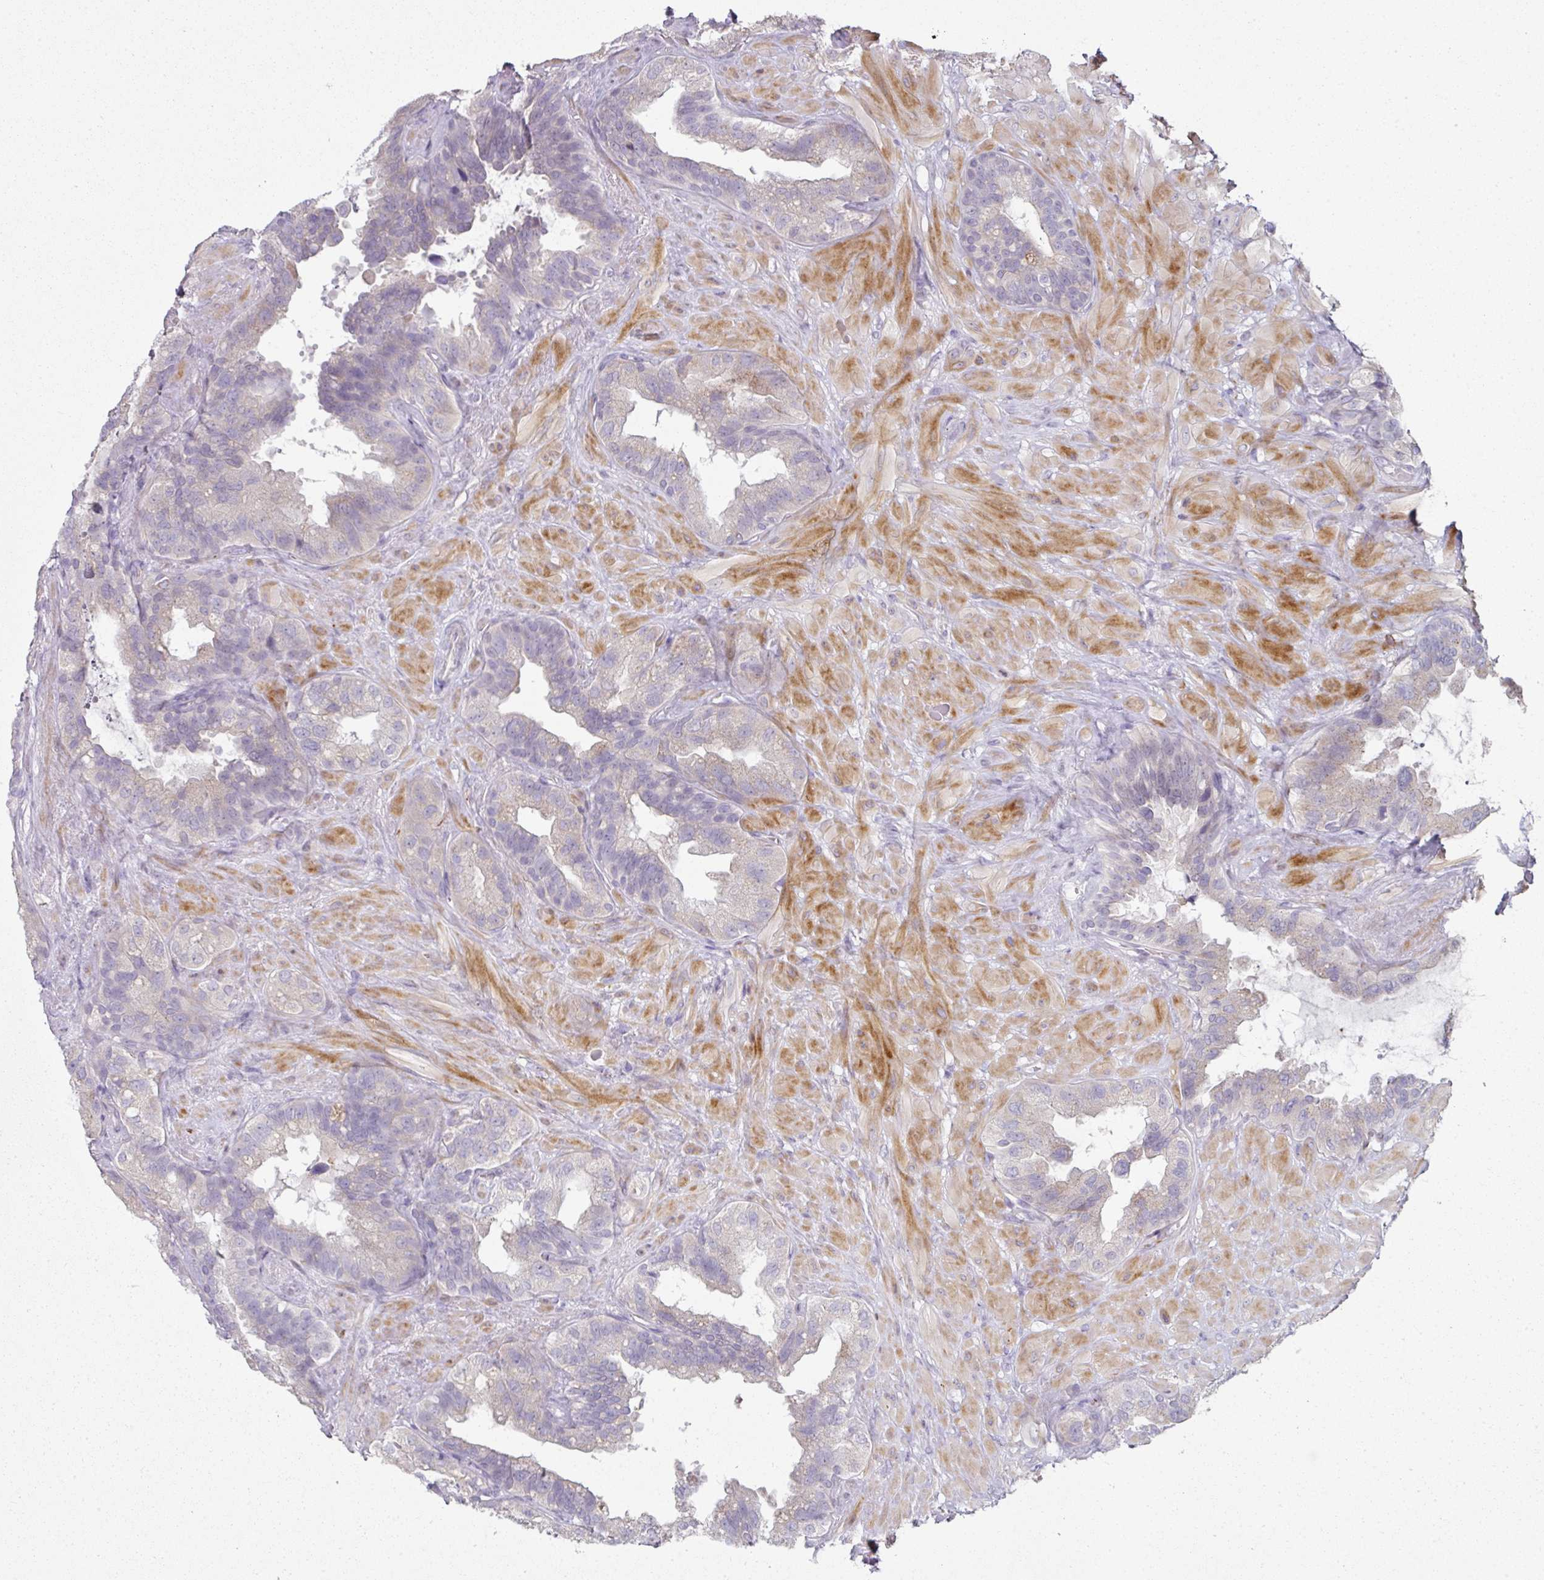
{"staining": {"intensity": "negative", "quantity": "none", "location": "none"}, "tissue": "seminal vesicle", "cell_type": "Glandular cells", "image_type": "normal", "snomed": [{"axis": "morphology", "description": "Normal tissue, NOS"}, {"axis": "topography", "description": "Seminal veicle"}, {"axis": "topography", "description": "Peripheral nerve tissue"}], "caption": "Glandular cells show no significant staining in unremarkable seminal vesicle. Nuclei are stained in blue.", "gene": "FHAD1", "patient": {"sex": "male", "age": 76}}